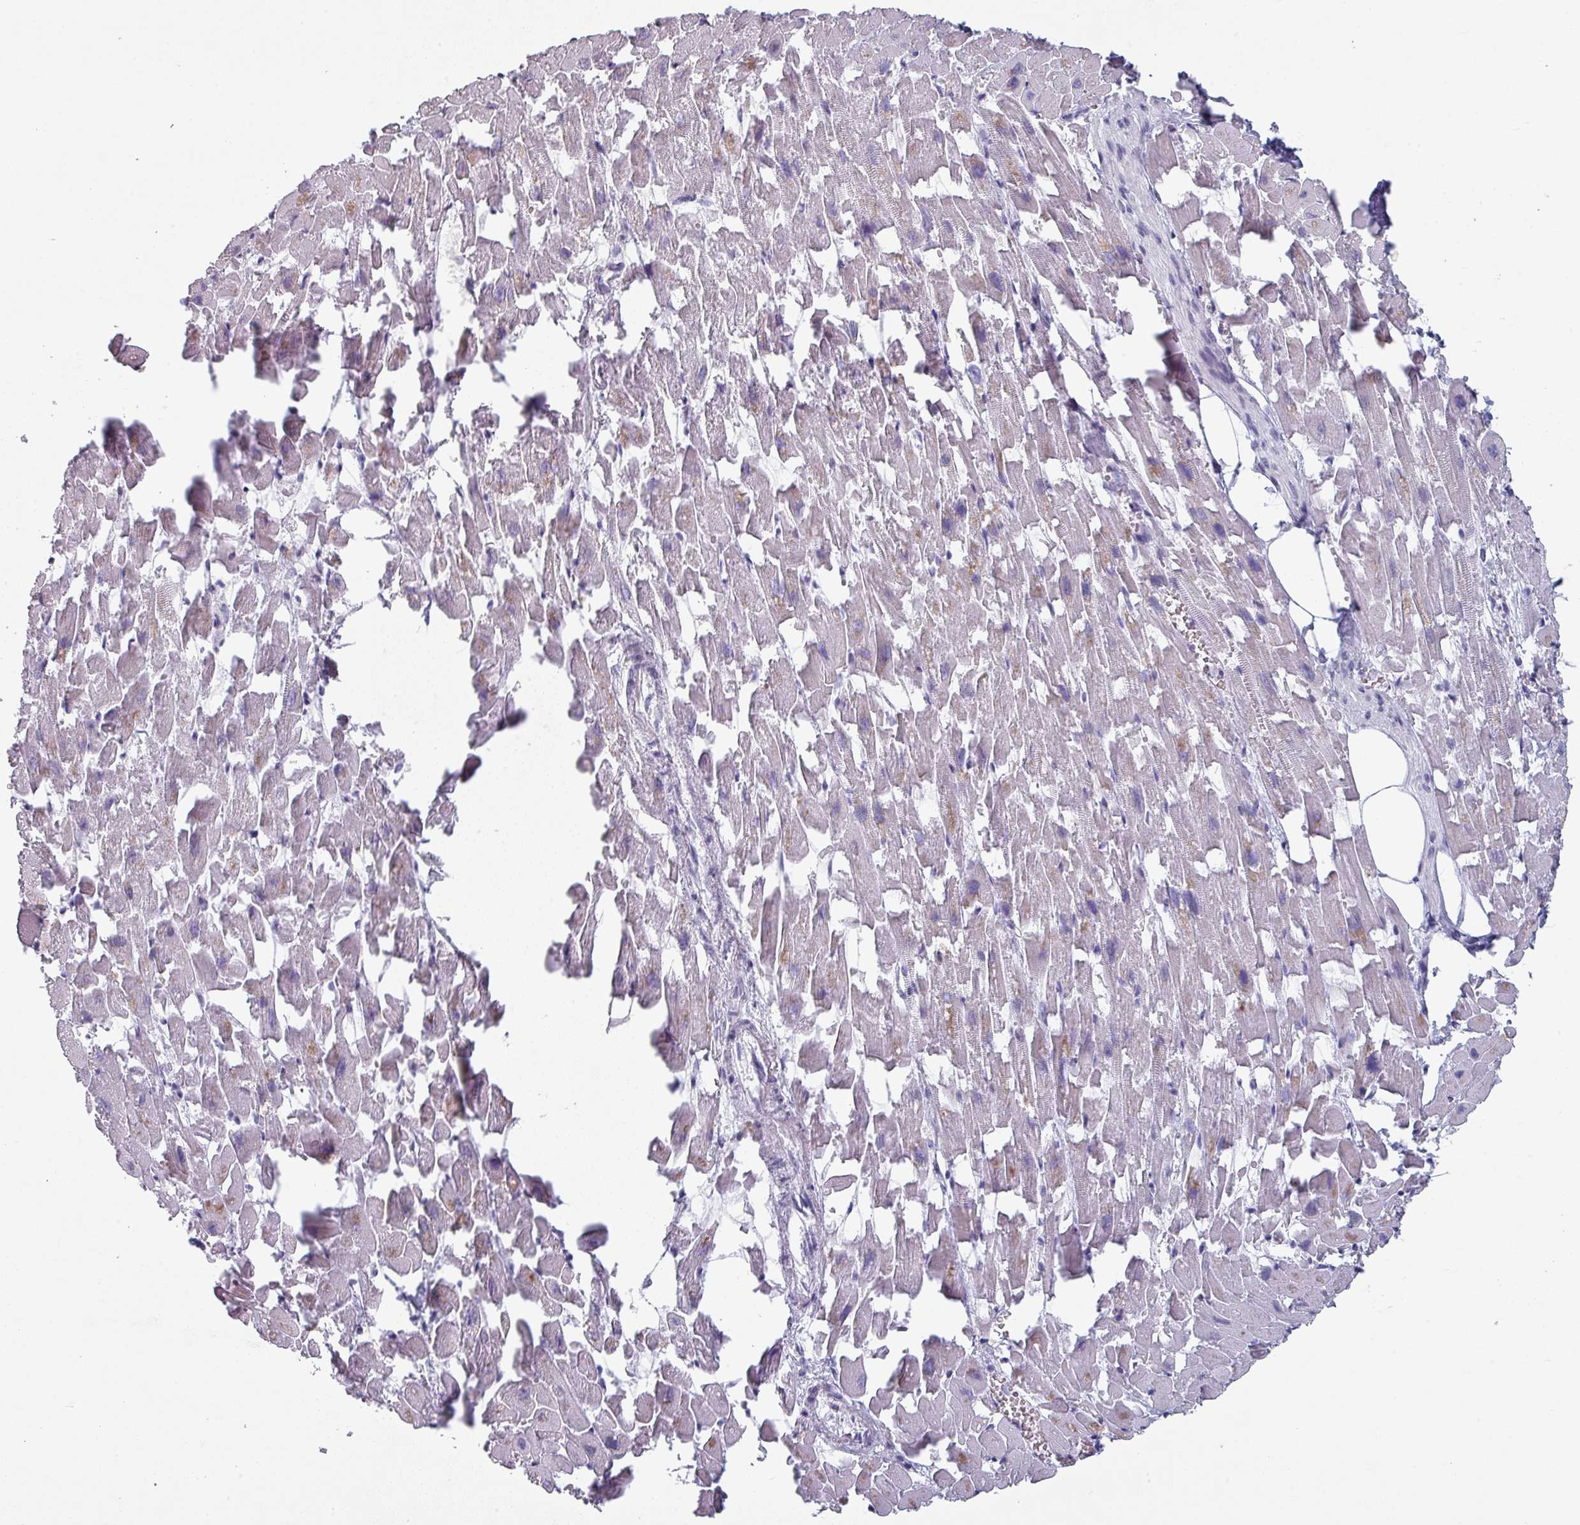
{"staining": {"intensity": "moderate", "quantity": "<25%", "location": "cytoplasmic/membranous"}, "tissue": "heart muscle", "cell_type": "Cardiomyocytes", "image_type": "normal", "snomed": [{"axis": "morphology", "description": "Normal tissue, NOS"}, {"axis": "topography", "description": "Heart"}], "caption": "IHC (DAB) staining of normal heart muscle shows moderate cytoplasmic/membranous protein positivity in approximately <25% of cardiomyocytes. (IHC, brightfield microscopy, high magnification).", "gene": "SLC35G2", "patient": {"sex": "female", "age": 64}}